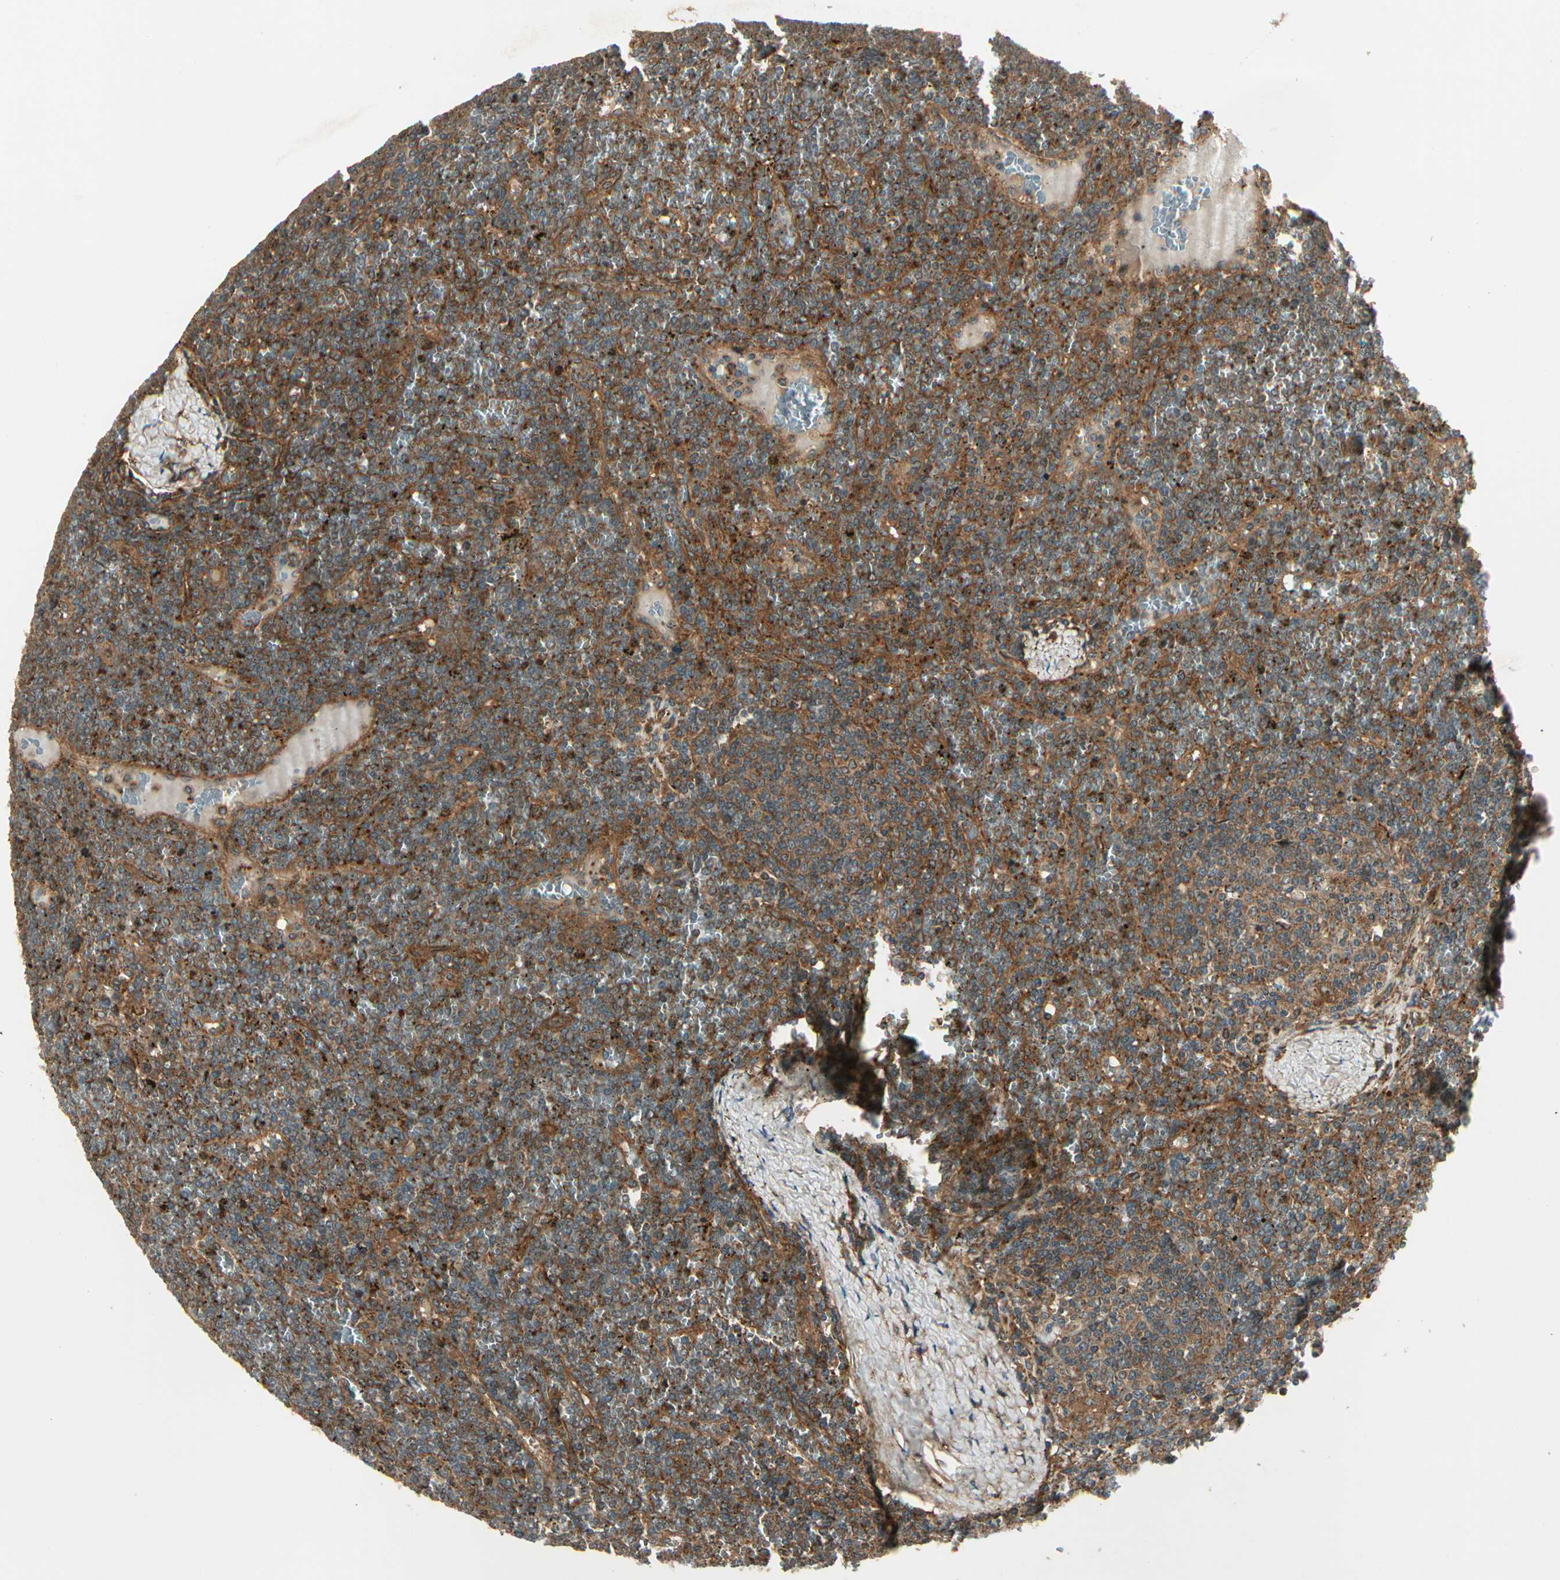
{"staining": {"intensity": "strong", "quantity": "25%-75%", "location": "cytoplasmic/membranous"}, "tissue": "lymphoma", "cell_type": "Tumor cells", "image_type": "cancer", "snomed": [{"axis": "morphology", "description": "Malignant lymphoma, non-Hodgkin's type, Low grade"}, {"axis": "topography", "description": "Spleen"}], "caption": "A histopathology image showing strong cytoplasmic/membranous expression in approximately 25%-75% of tumor cells in lymphoma, as visualized by brown immunohistochemical staining.", "gene": "FKBP15", "patient": {"sex": "female", "age": 19}}